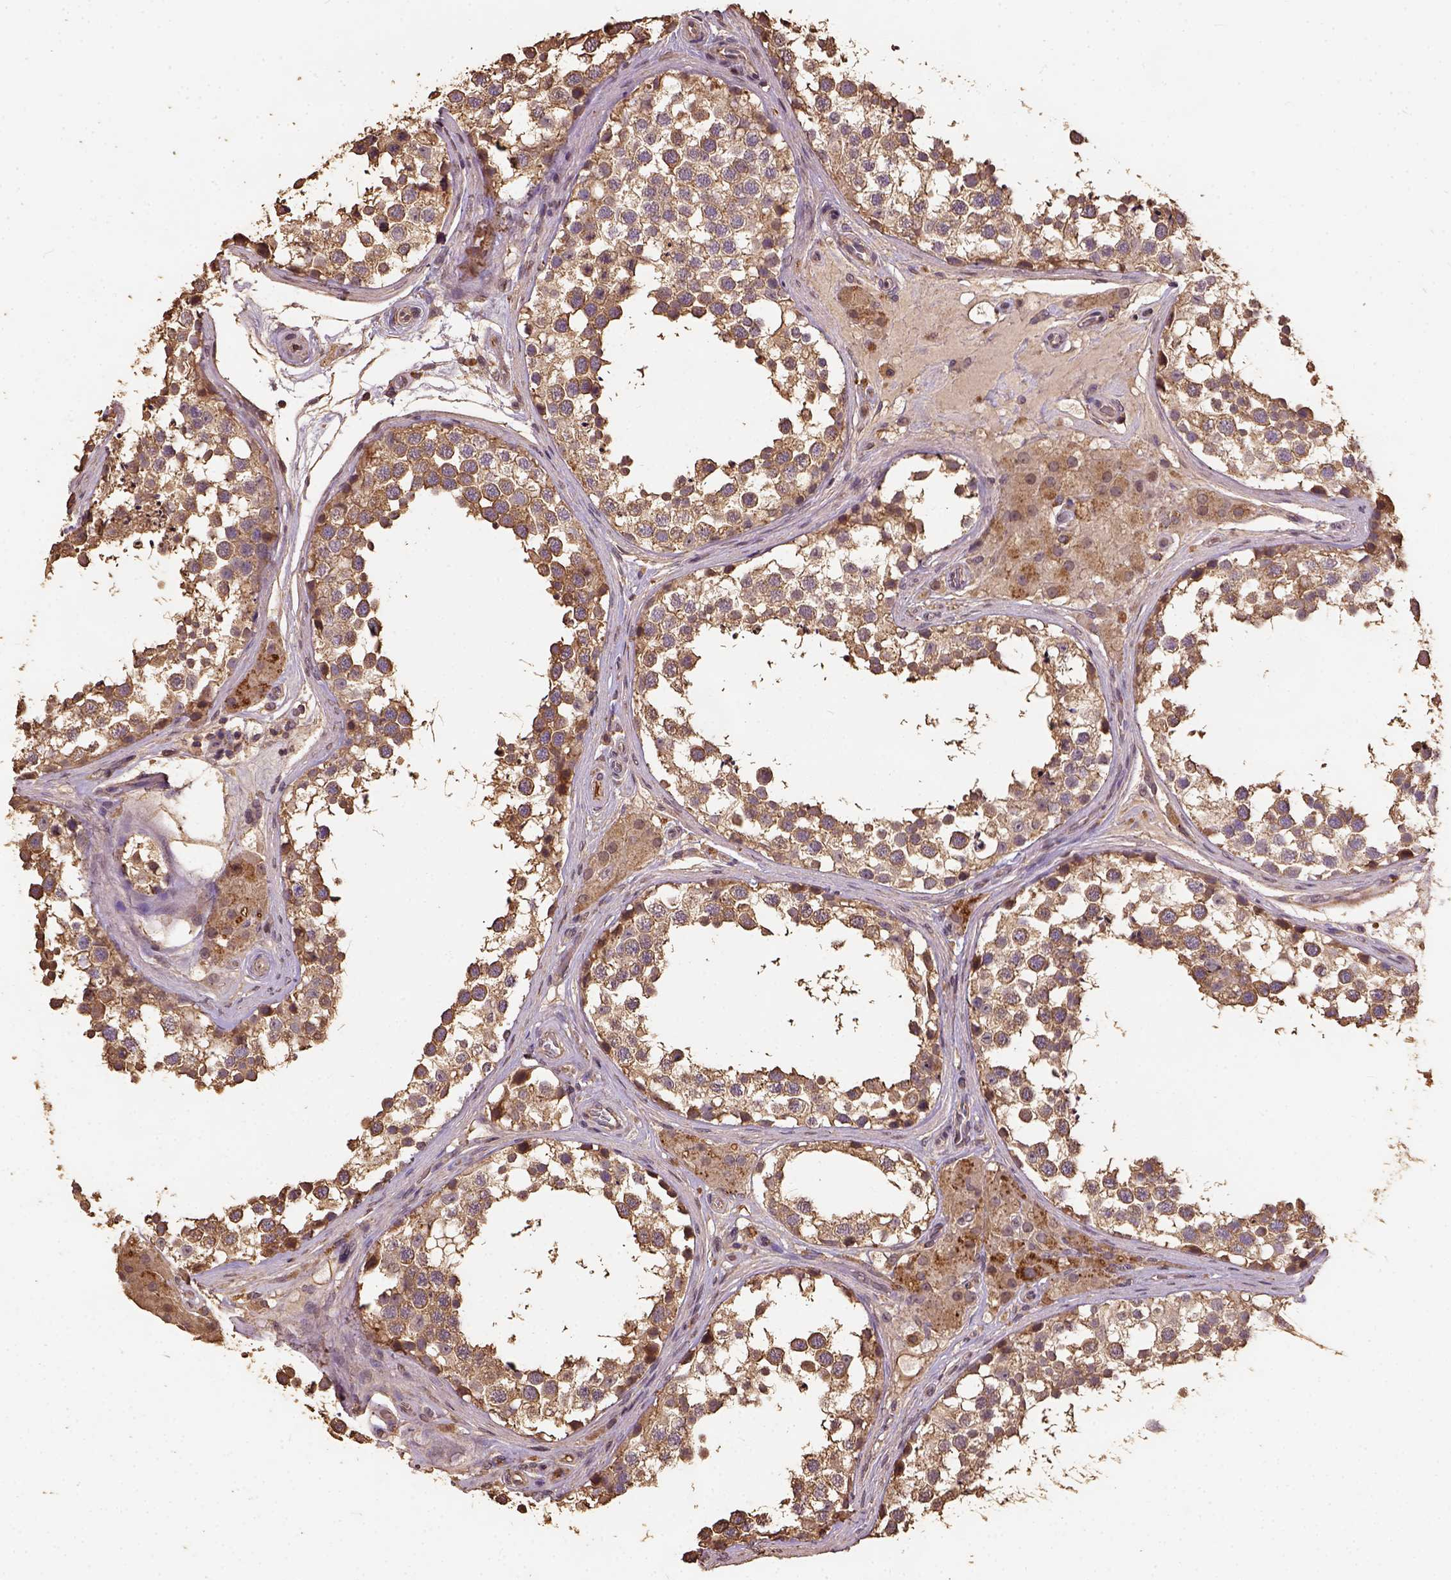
{"staining": {"intensity": "weak", "quantity": ">75%", "location": "cytoplasmic/membranous"}, "tissue": "testis", "cell_type": "Cells in seminiferous ducts", "image_type": "normal", "snomed": [{"axis": "morphology", "description": "Normal tissue, NOS"}, {"axis": "morphology", "description": "Seminoma, NOS"}, {"axis": "topography", "description": "Testis"}], "caption": "A micrograph showing weak cytoplasmic/membranous staining in about >75% of cells in seminiferous ducts in unremarkable testis, as visualized by brown immunohistochemical staining.", "gene": "ATP1B3", "patient": {"sex": "male", "age": 65}}